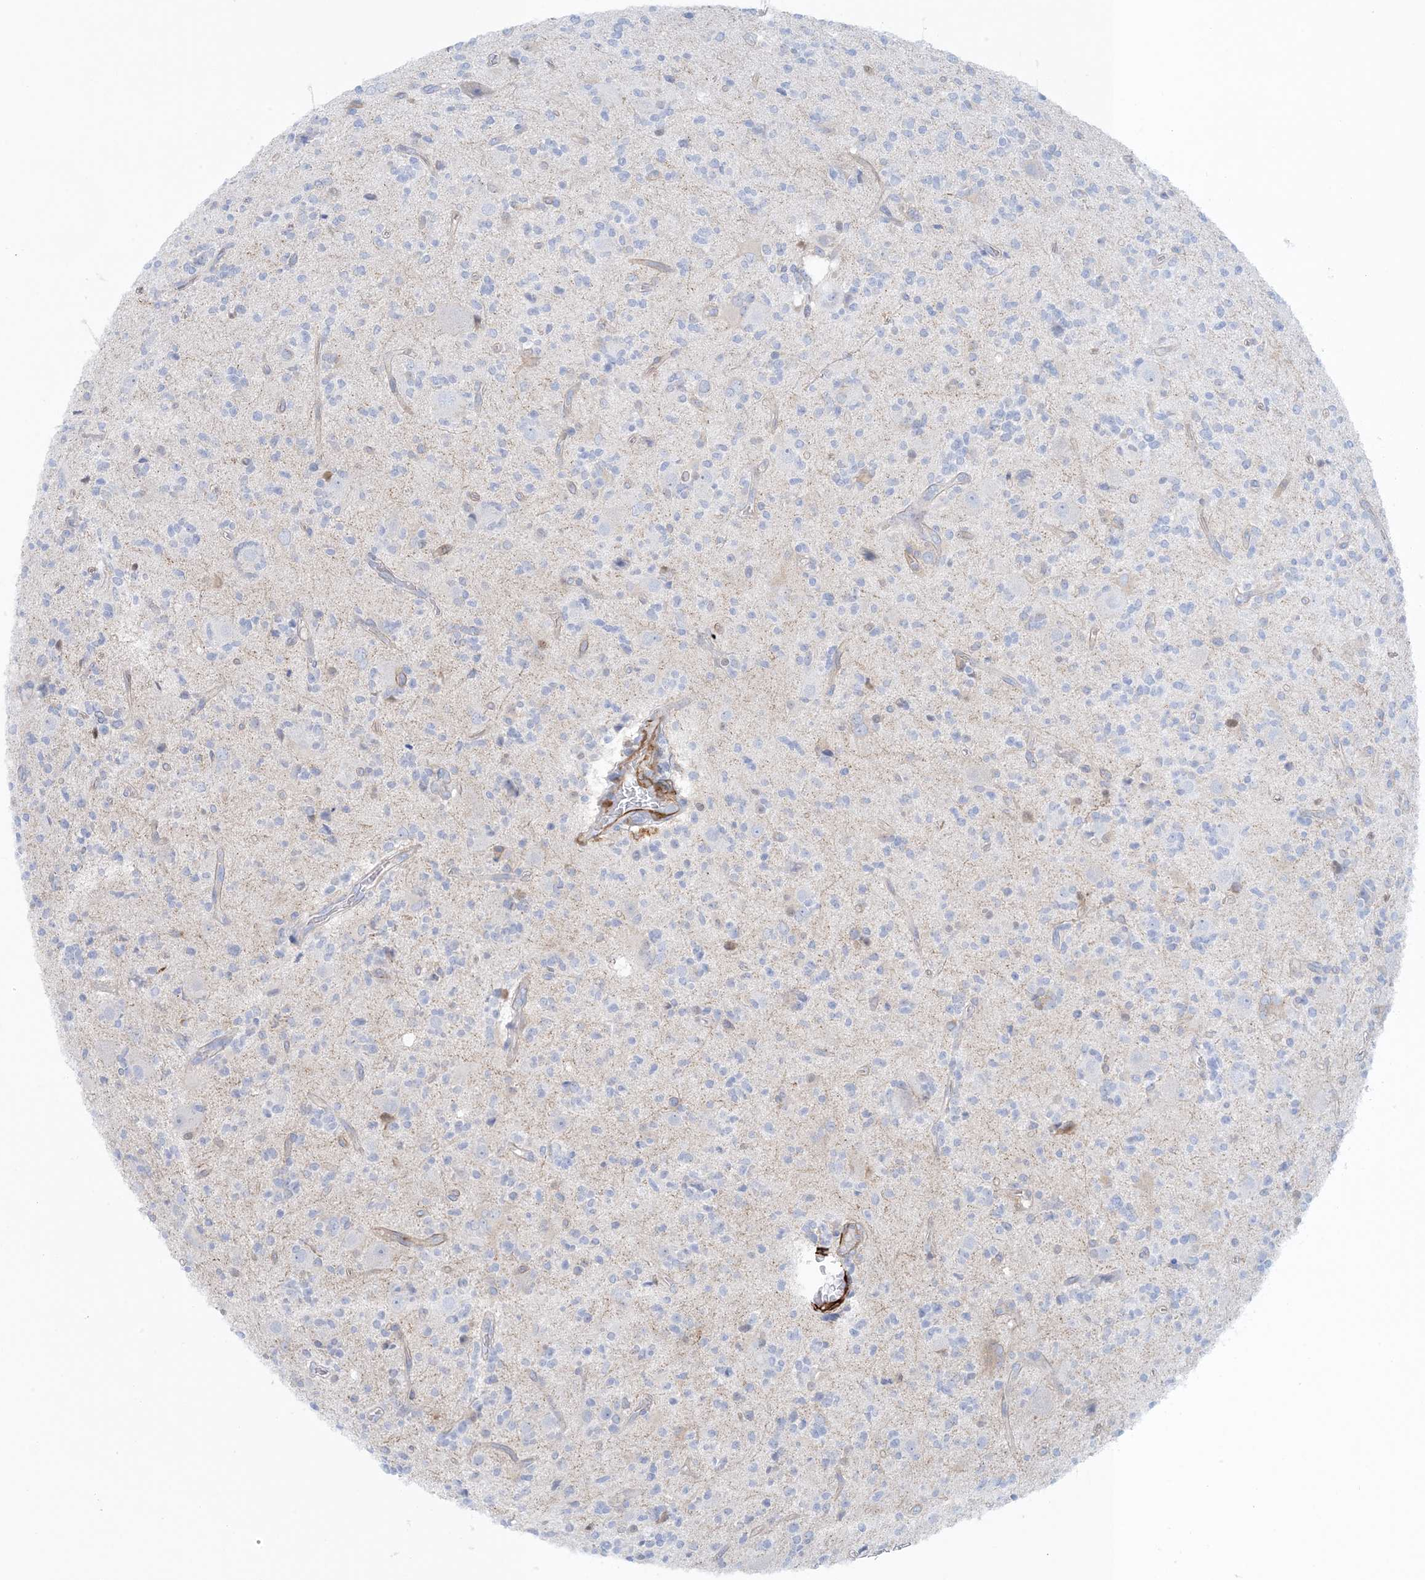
{"staining": {"intensity": "negative", "quantity": "none", "location": "none"}, "tissue": "glioma", "cell_type": "Tumor cells", "image_type": "cancer", "snomed": [{"axis": "morphology", "description": "Glioma, malignant, High grade"}, {"axis": "topography", "description": "Brain"}], "caption": "Immunohistochemical staining of high-grade glioma (malignant) reveals no significant positivity in tumor cells.", "gene": "SHANK1", "patient": {"sex": "male", "age": 34}}